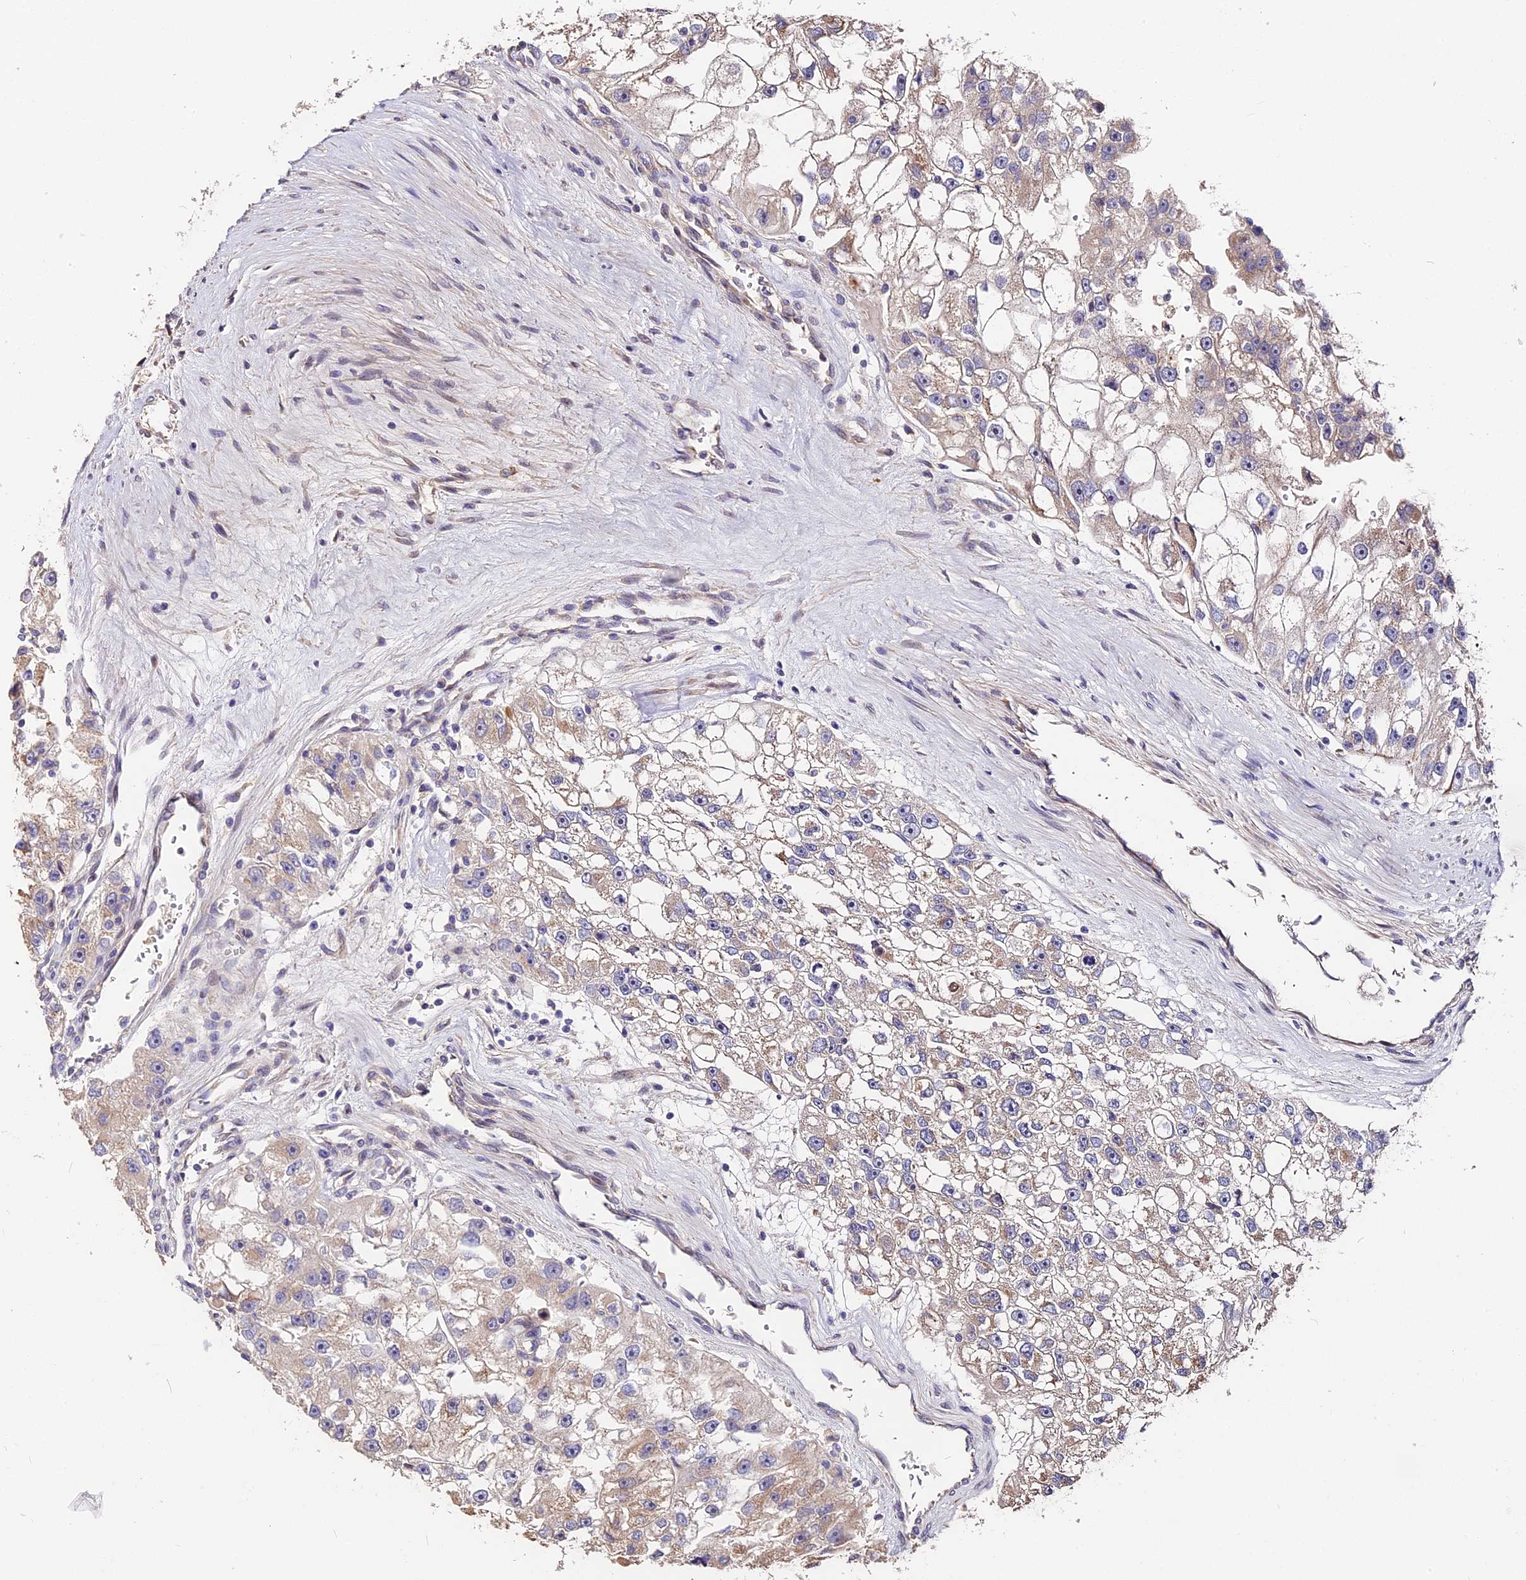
{"staining": {"intensity": "weak", "quantity": "25%-75%", "location": "cytoplasmic/membranous"}, "tissue": "renal cancer", "cell_type": "Tumor cells", "image_type": "cancer", "snomed": [{"axis": "morphology", "description": "Adenocarcinoma, NOS"}, {"axis": "topography", "description": "Kidney"}], "caption": "Immunohistochemical staining of human adenocarcinoma (renal) shows weak cytoplasmic/membranous protein expression in approximately 25%-75% of tumor cells.", "gene": "ARHGAP17", "patient": {"sex": "male", "age": 63}}